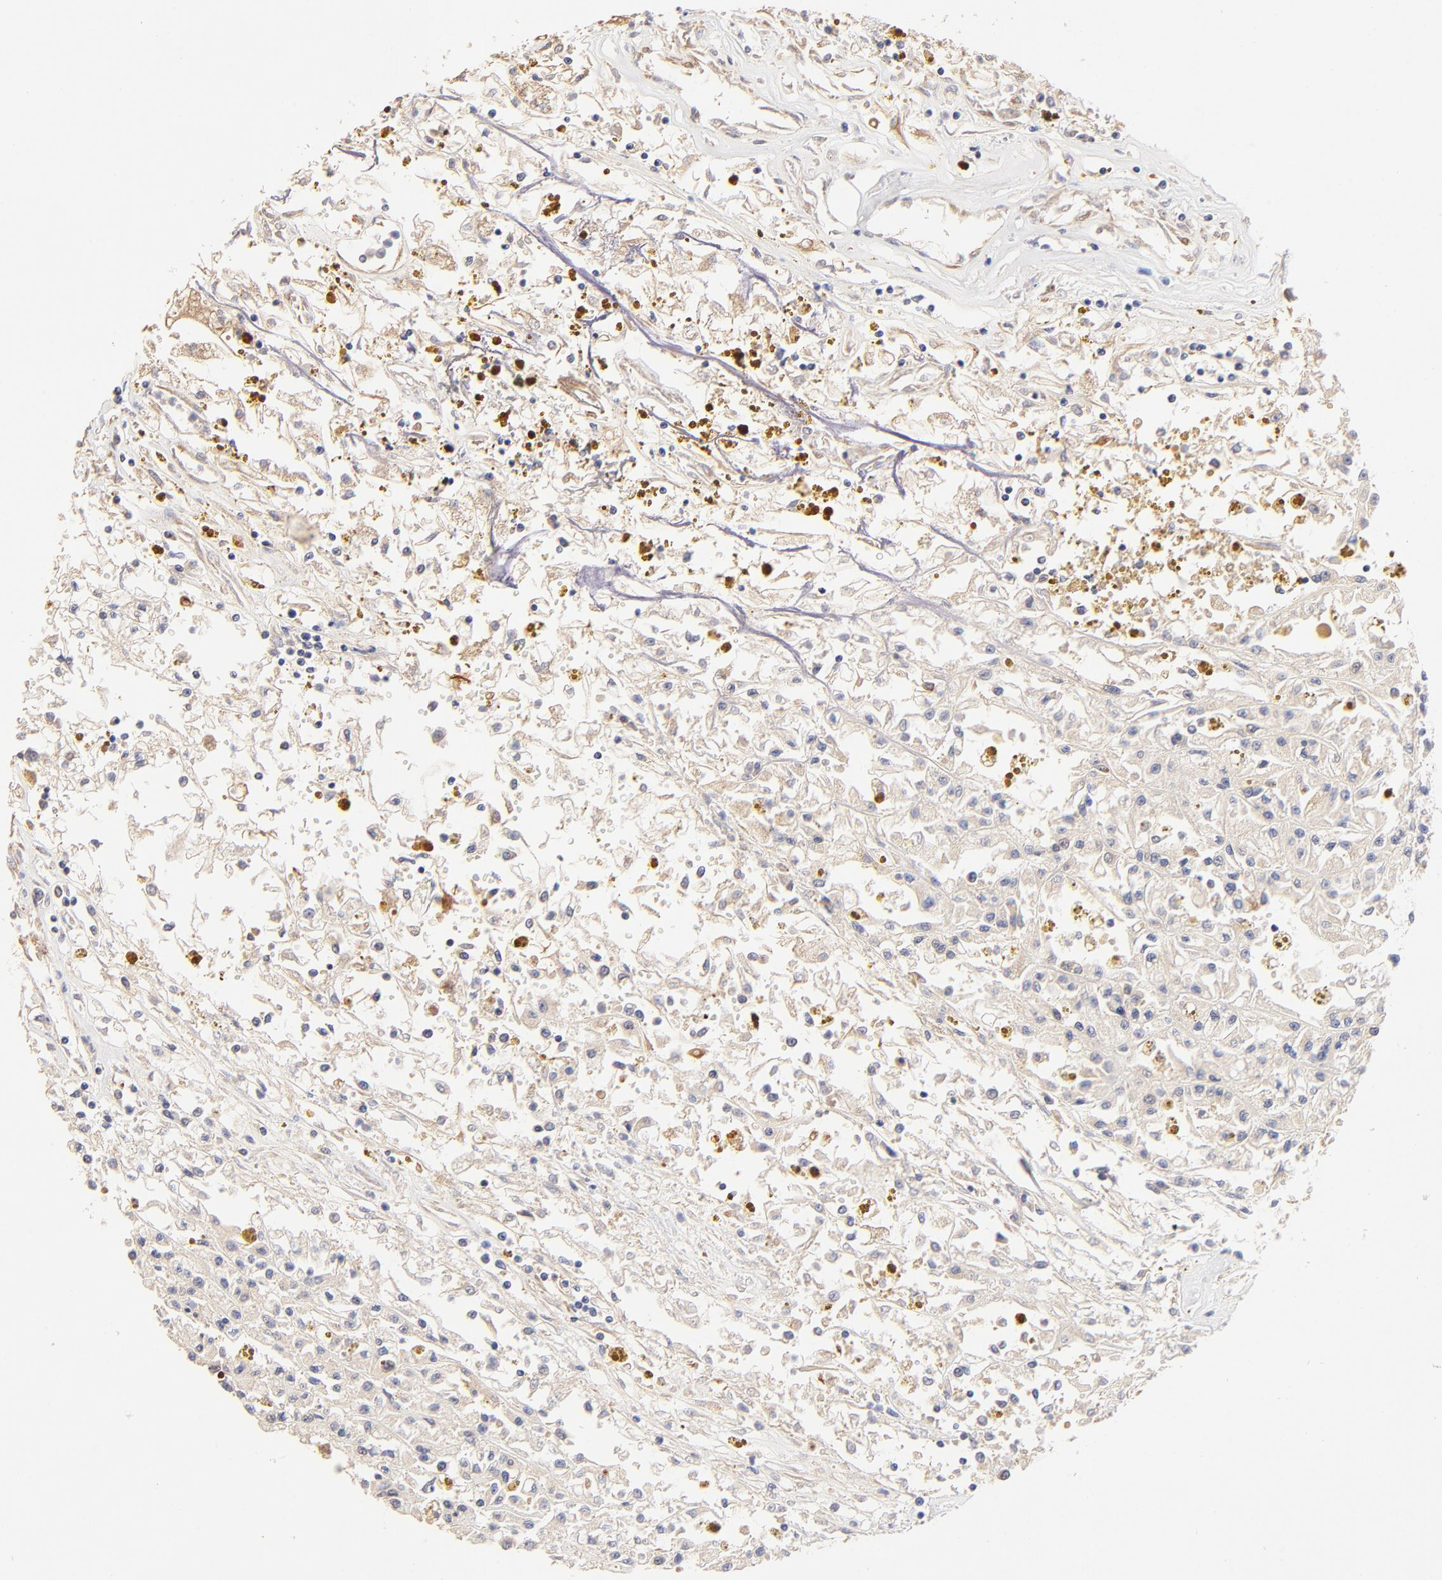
{"staining": {"intensity": "weak", "quantity": ">75%", "location": "cytoplasmic/membranous"}, "tissue": "renal cancer", "cell_type": "Tumor cells", "image_type": "cancer", "snomed": [{"axis": "morphology", "description": "Adenocarcinoma, NOS"}, {"axis": "topography", "description": "Kidney"}], "caption": "Immunohistochemical staining of renal cancer reveals weak cytoplasmic/membranous protein positivity in about >75% of tumor cells.", "gene": "TNFAIP3", "patient": {"sex": "male", "age": 78}}